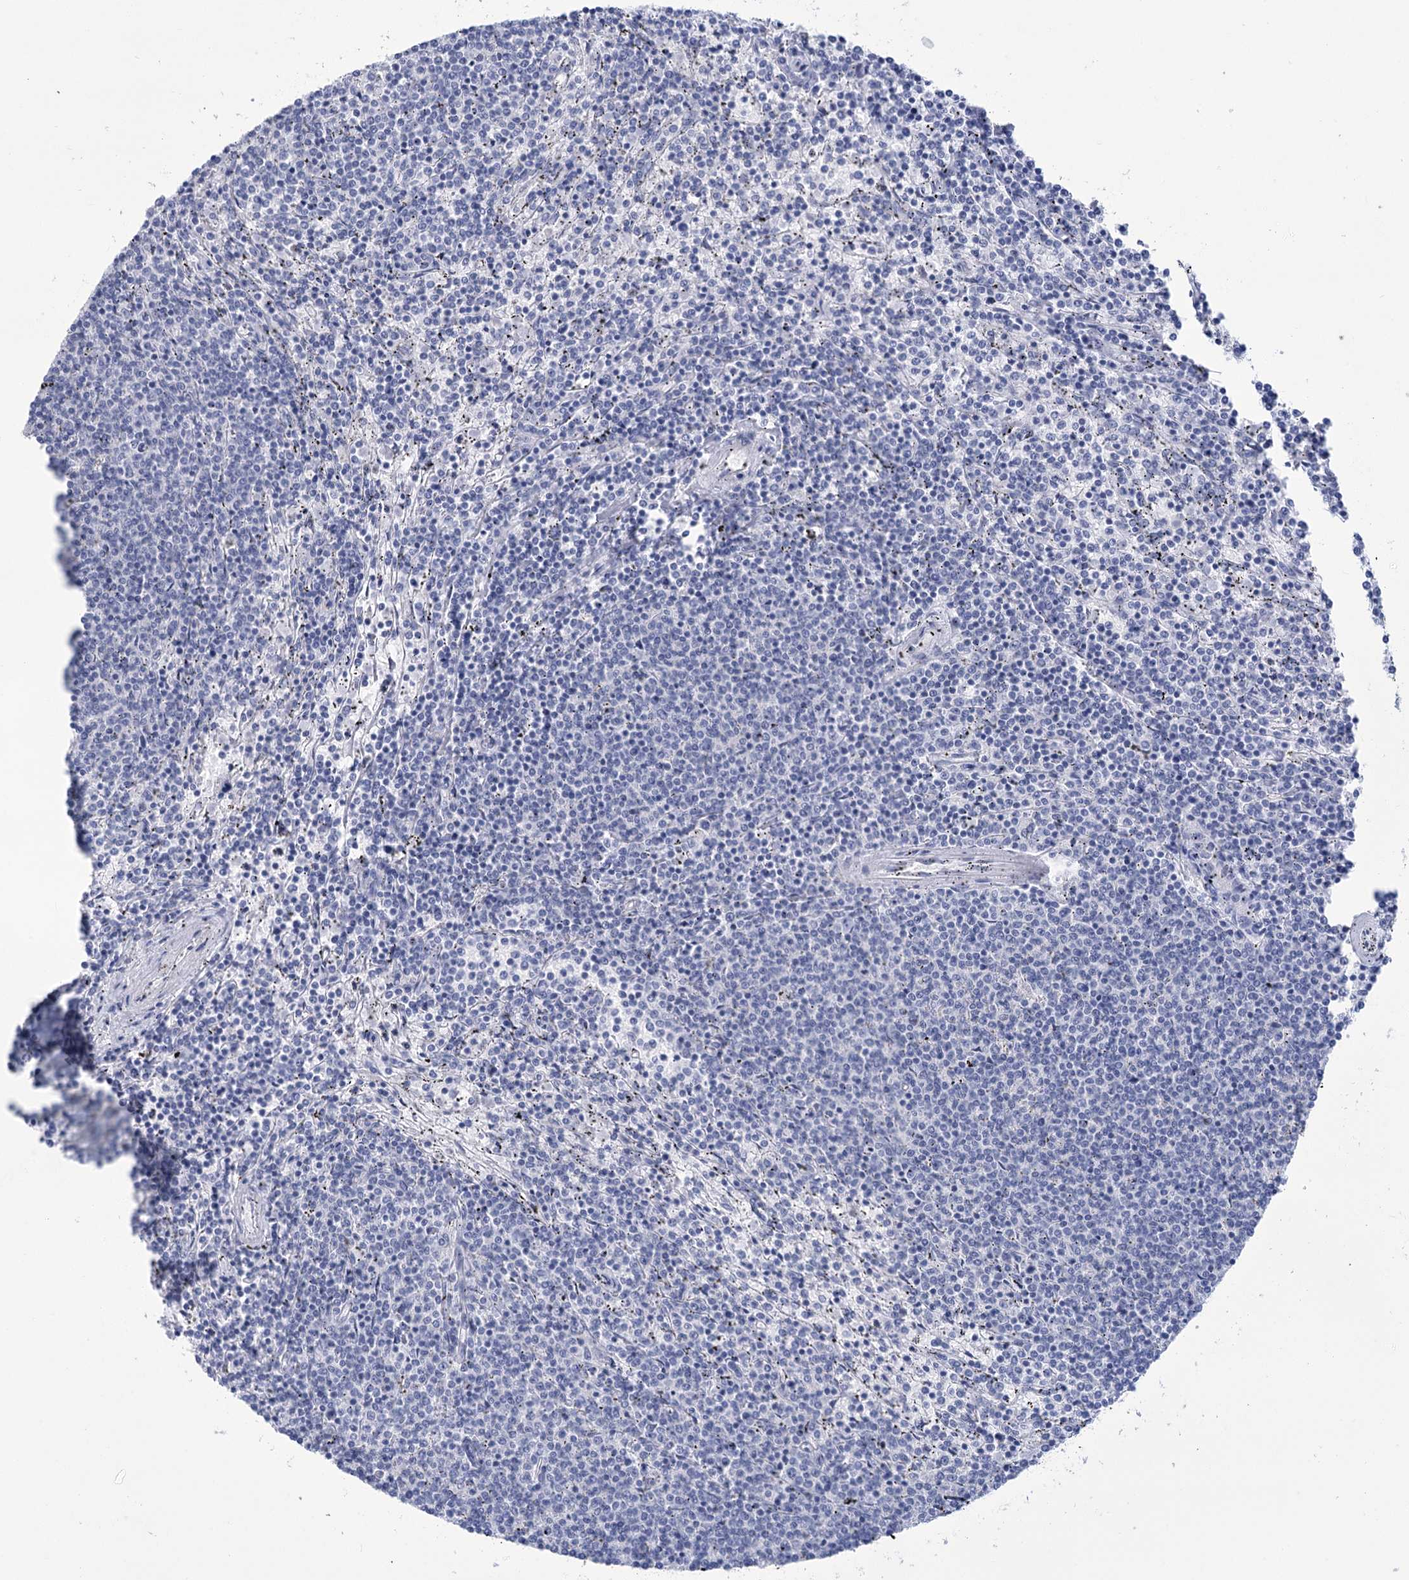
{"staining": {"intensity": "negative", "quantity": "none", "location": "none"}, "tissue": "lymphoma", "cell_type": "Tumor cells", "image_type": "cancer", "snomed": [{"axis": "morphology", "description": "Malignant lymphoma, non-Hodgkin's type, Low grade"}, {"axis": "topography", "description": "Spleen"}], "caption": "This is a micrograph of immunohistochemistry staining of lymphoma, which shows no staining in tumor cells.", "gene": "PBLD", "patient": {"sex": "female", "age": 50}}